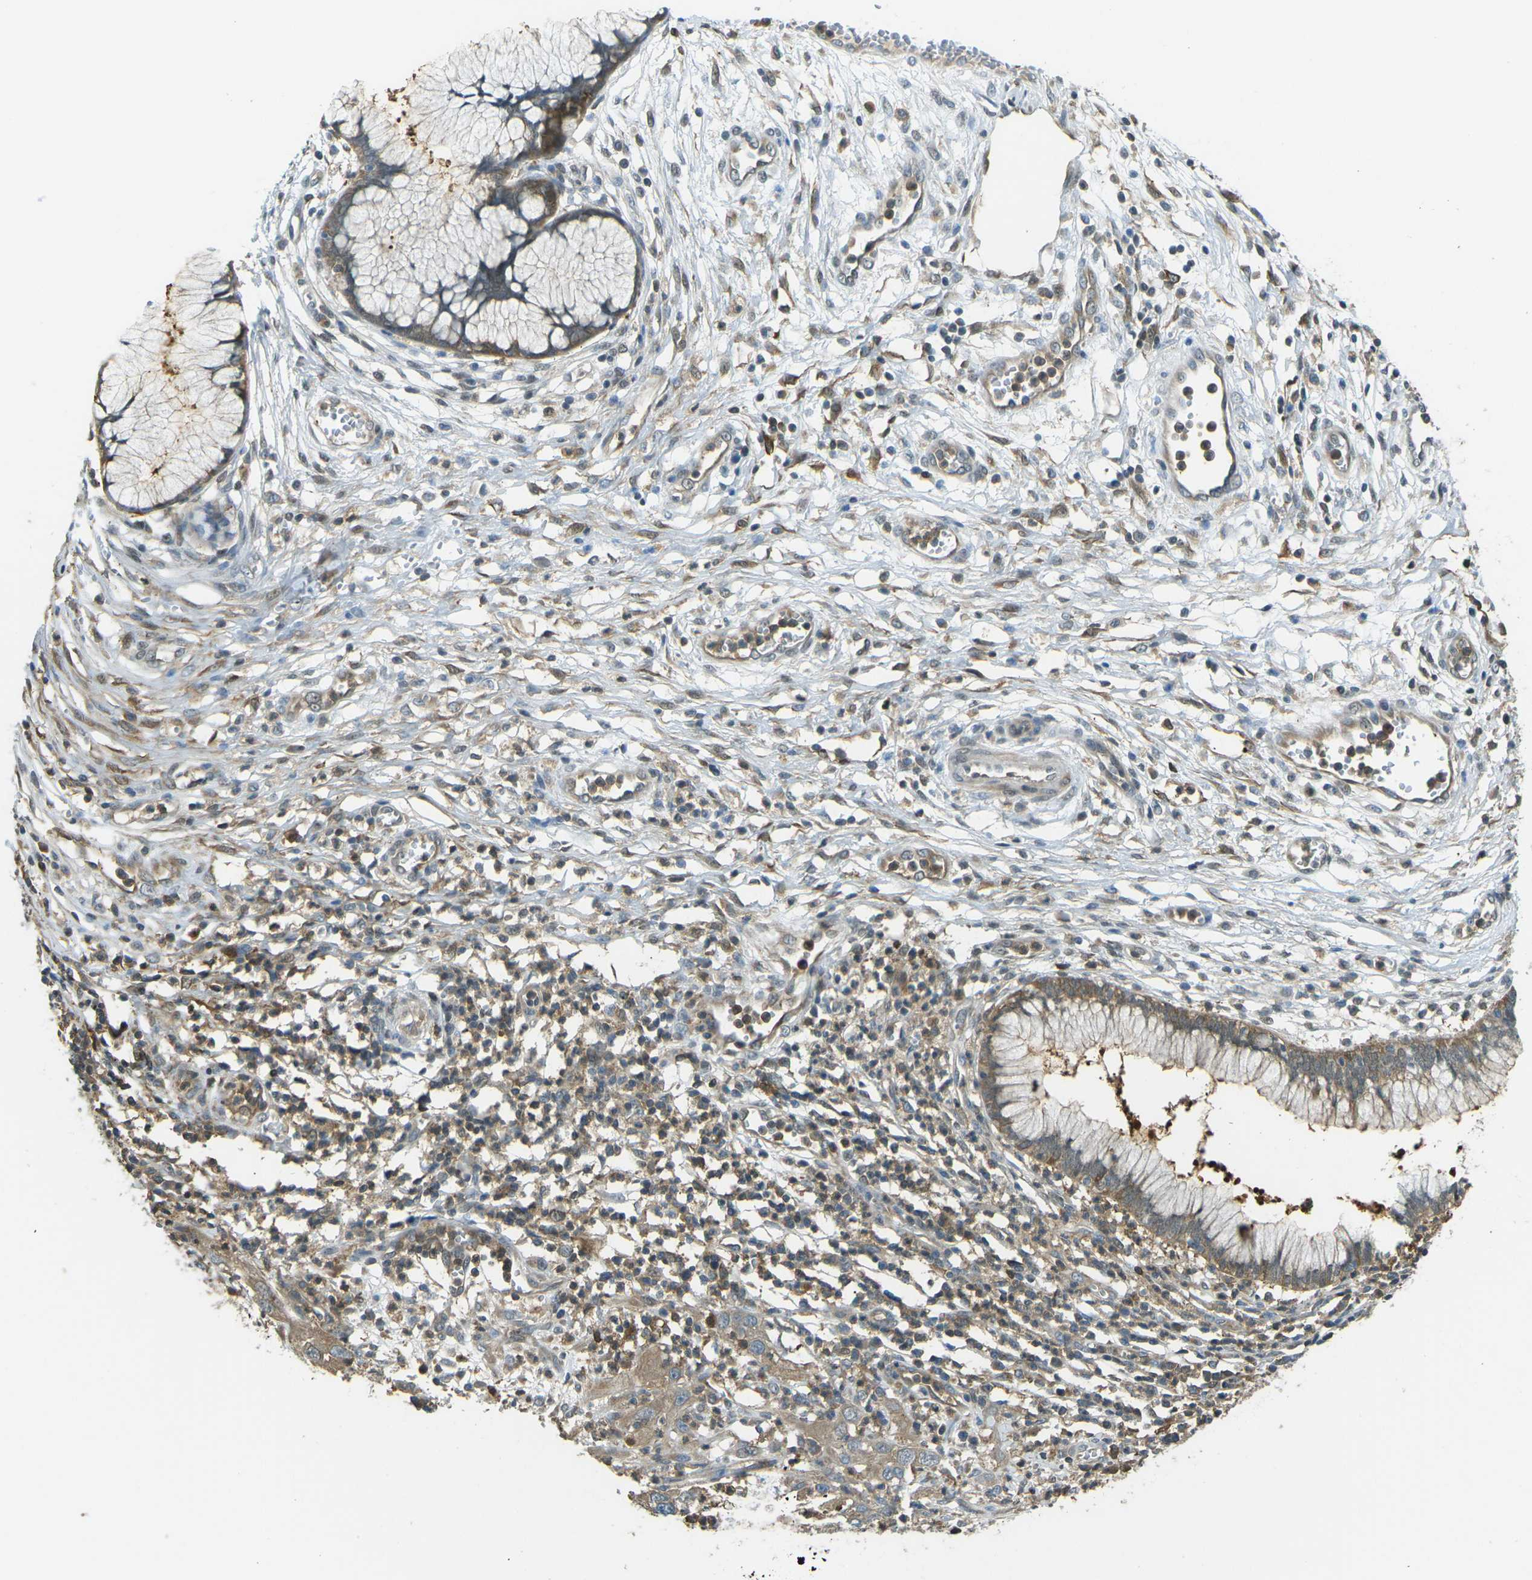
{"staining": {"intensity": "weak", "quantity": ">75%", "location": "cytoplasmic/membranous"}, "tissue": "cervical cancer", "cell_type": "Tumor cells", "image_type": "cancer", "snomed": [{"axis": "morphology", "description": "Squamous cell carcinoma, NOS"}, {"axis": "topography", "description": "Cervix"}], "caption": "A brown stain highlights weak cytoplasmic/membranous expression of a protein in human cervical squamous cell carcinoma tumor cells. (DAB (3,3'-diaminobenzidine) IHC with brightfield microscopy, high magnification).", "gene": "PIEZO2", "patient": {"sex": "female", "age": 32}}